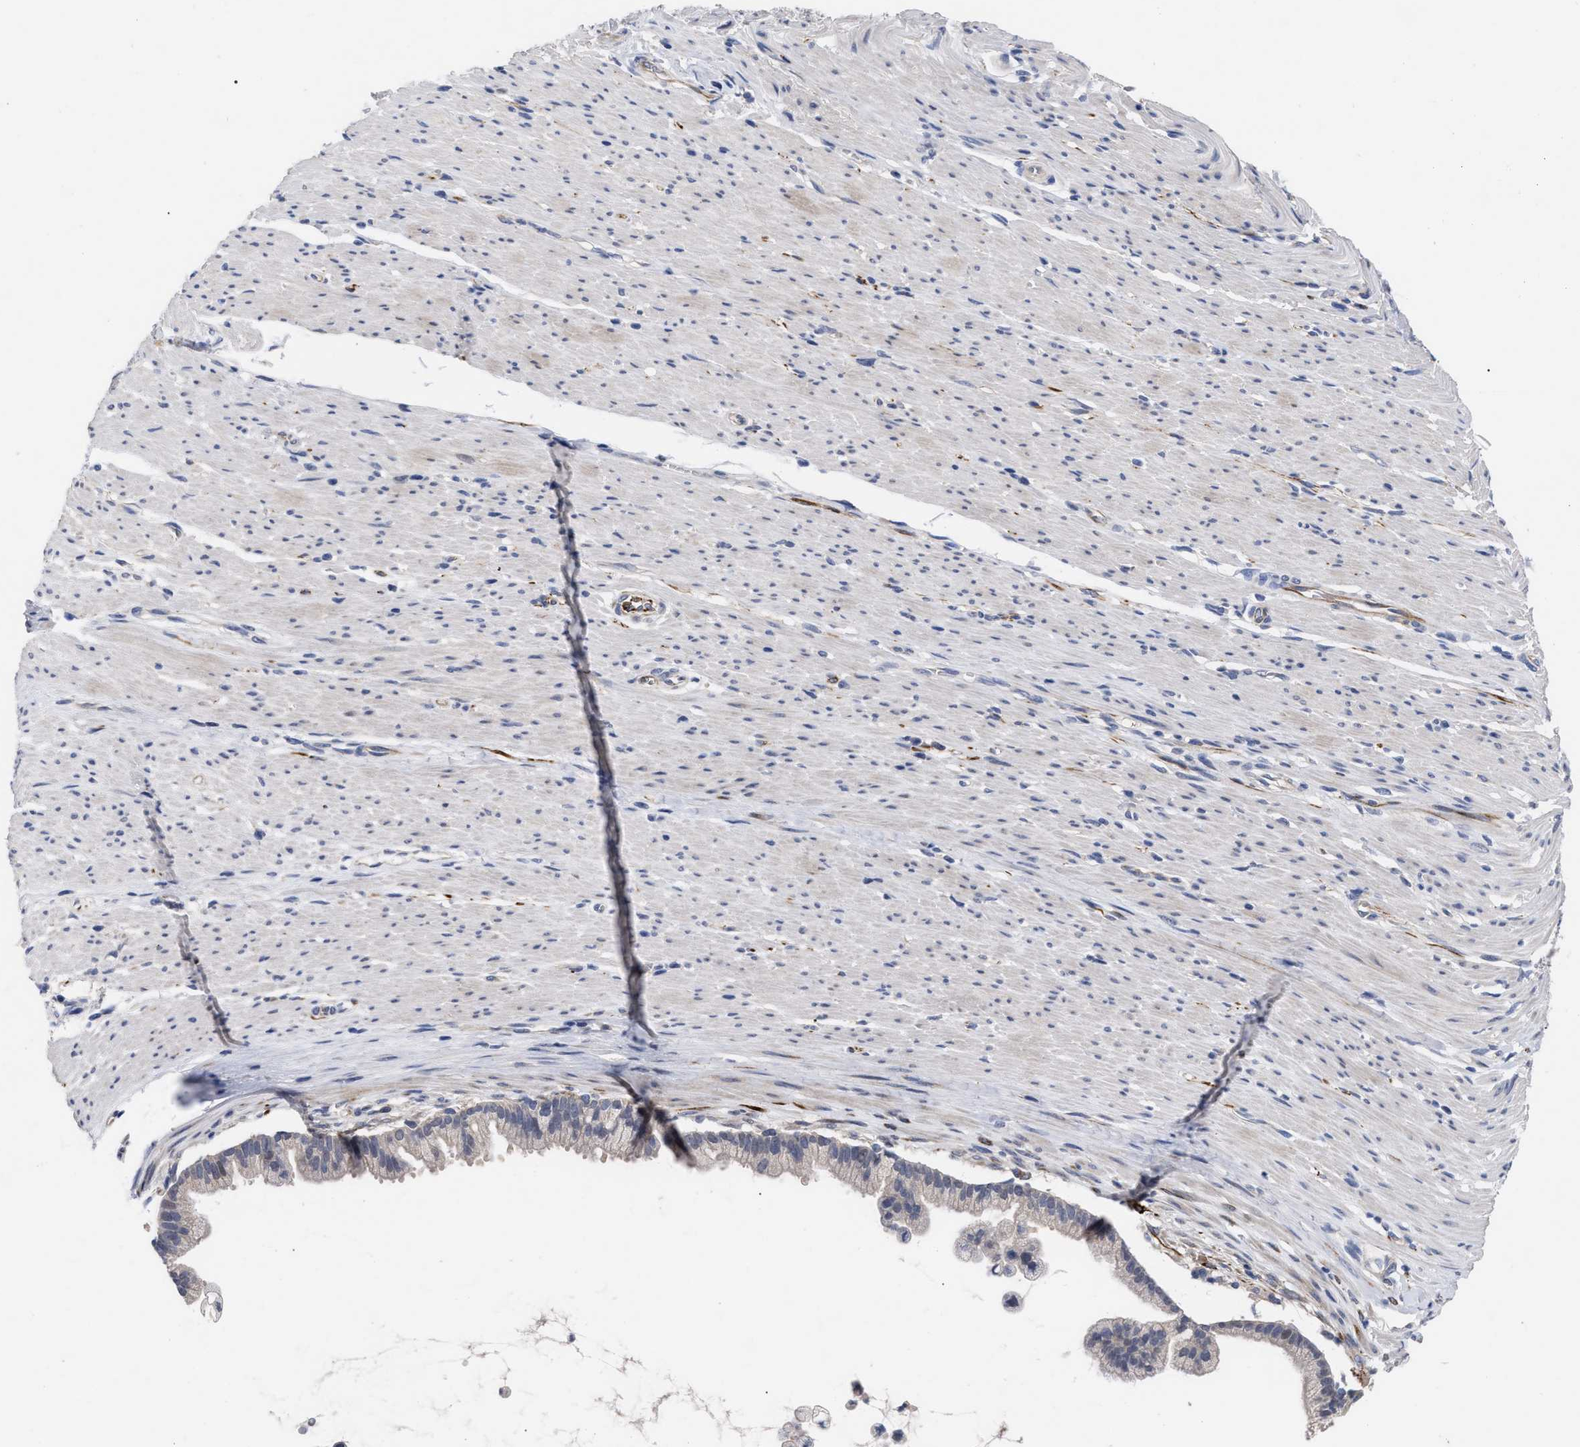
{"staining": {"intensity": "negative", "quantity": "none", "location": "none"}, "tissue": "pancreatic cancer", "cell_type": "Tumor cells", "image_type": "cancer", "snomed": [{"axis": "morphology", "description": "Adenocarcinoma, NOS"}, {"axis": "topography", "description": "Pancreas"}], "caption": "High power microscopy photomicrograph of an immunohistochemistry (IHC) photomicrograph of adenocarcinoma (pancreatic), revealing no significant expression in tumor cells.", "gene": "CCN5", "patient": {"sex": "male", "age": 69}}